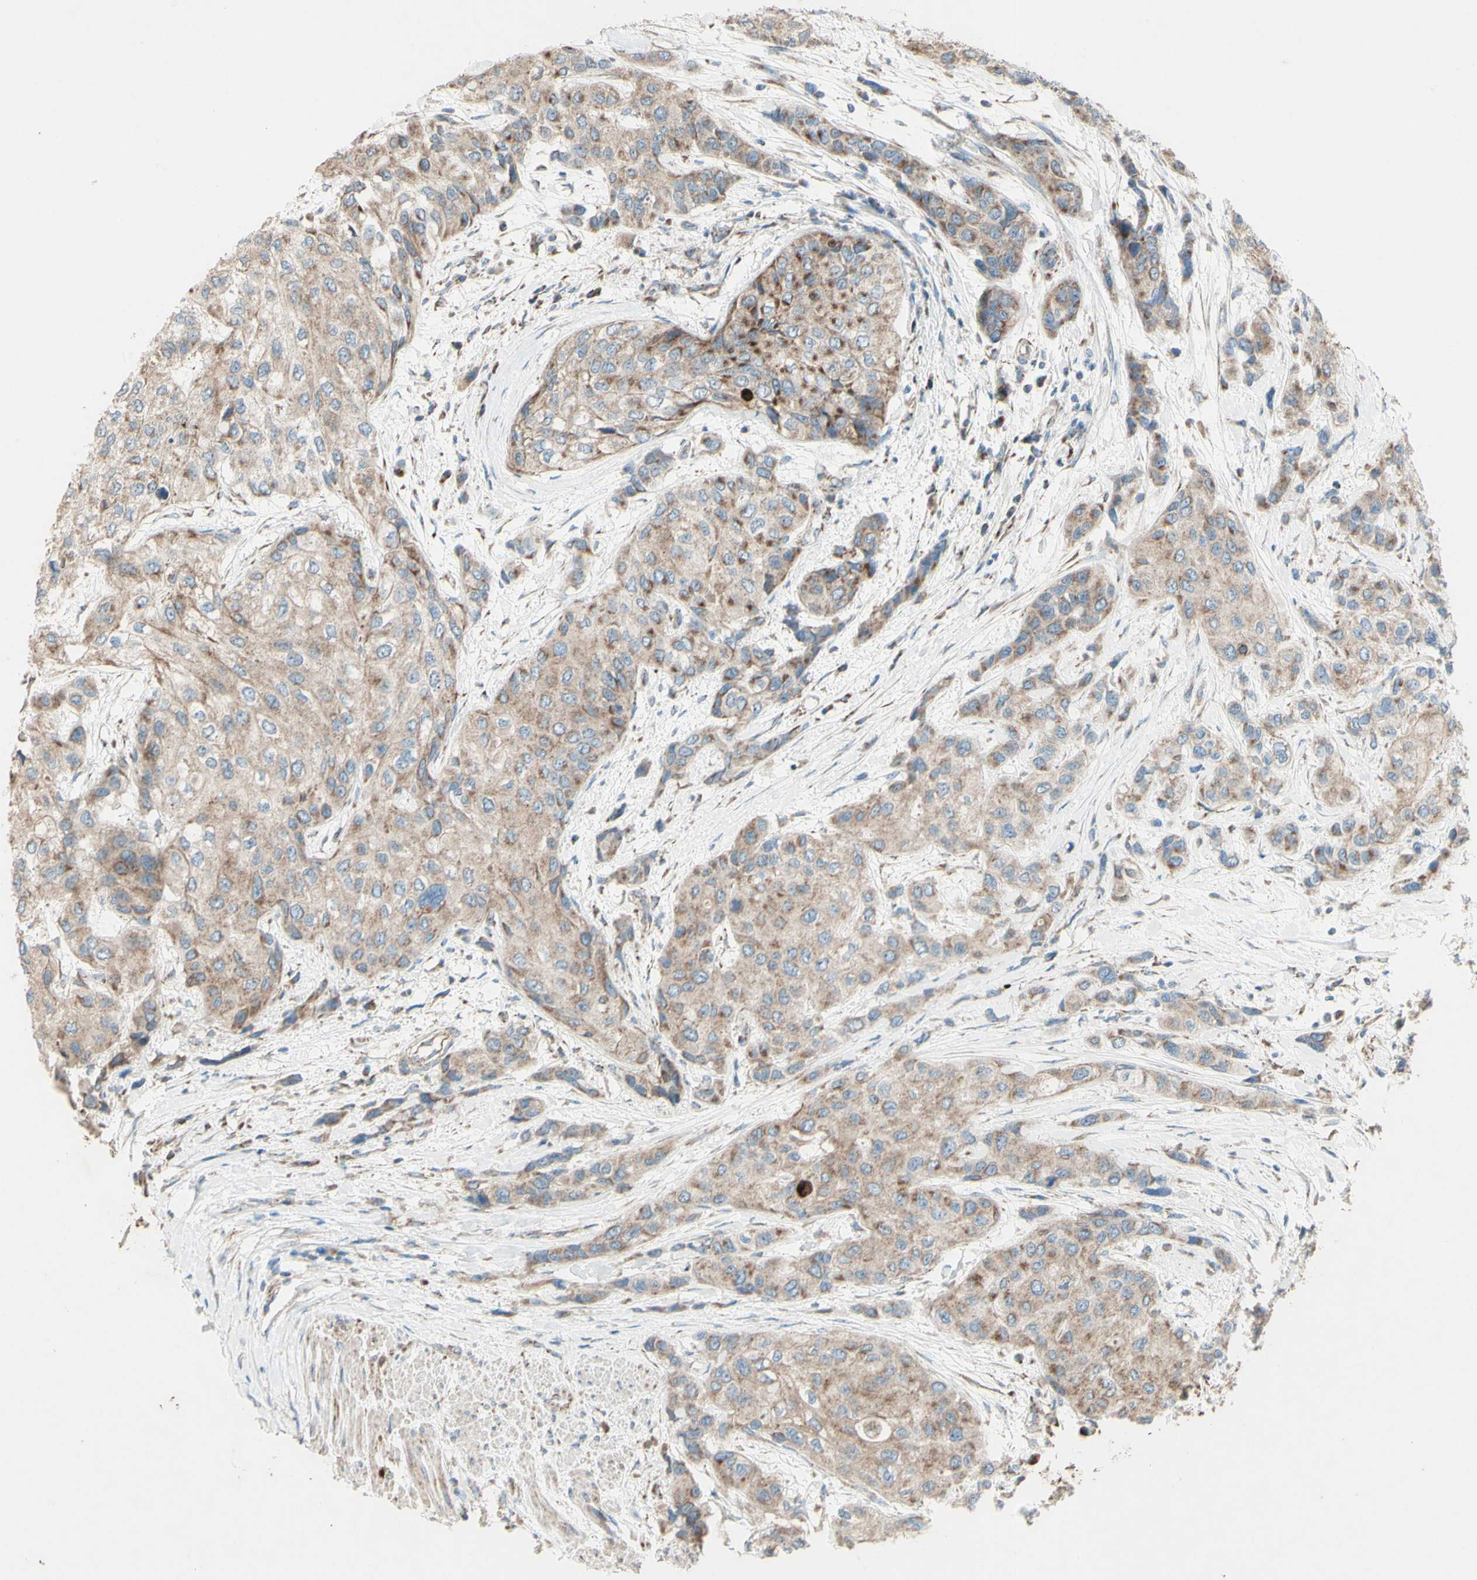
{"staining": {"intensity": "moderate", "quantity": ">75%", "location": "cytoplasmic/membranous"}, "tissue": "urothelial cancer", "cell_type": "Tumor cells", "image_type": "cancer", "snomed": [{"axis": "morphology", "description": "Urothelial carcinoma, High grade"}, {"axis": "topography", "description": "Urinary bladder"}], "caption": "Immunohistochemical staining of urothelial cancer exhibits moderate cytoplasmic/membranous protein expression in about >75% of tumor cells. (DAB (3,3'-diaminobenzidine) IHC, brown staining for protein, blue staining for nuclei).", "gene": "RHOT1", "patient": {"sex": "female", "age": 56}}